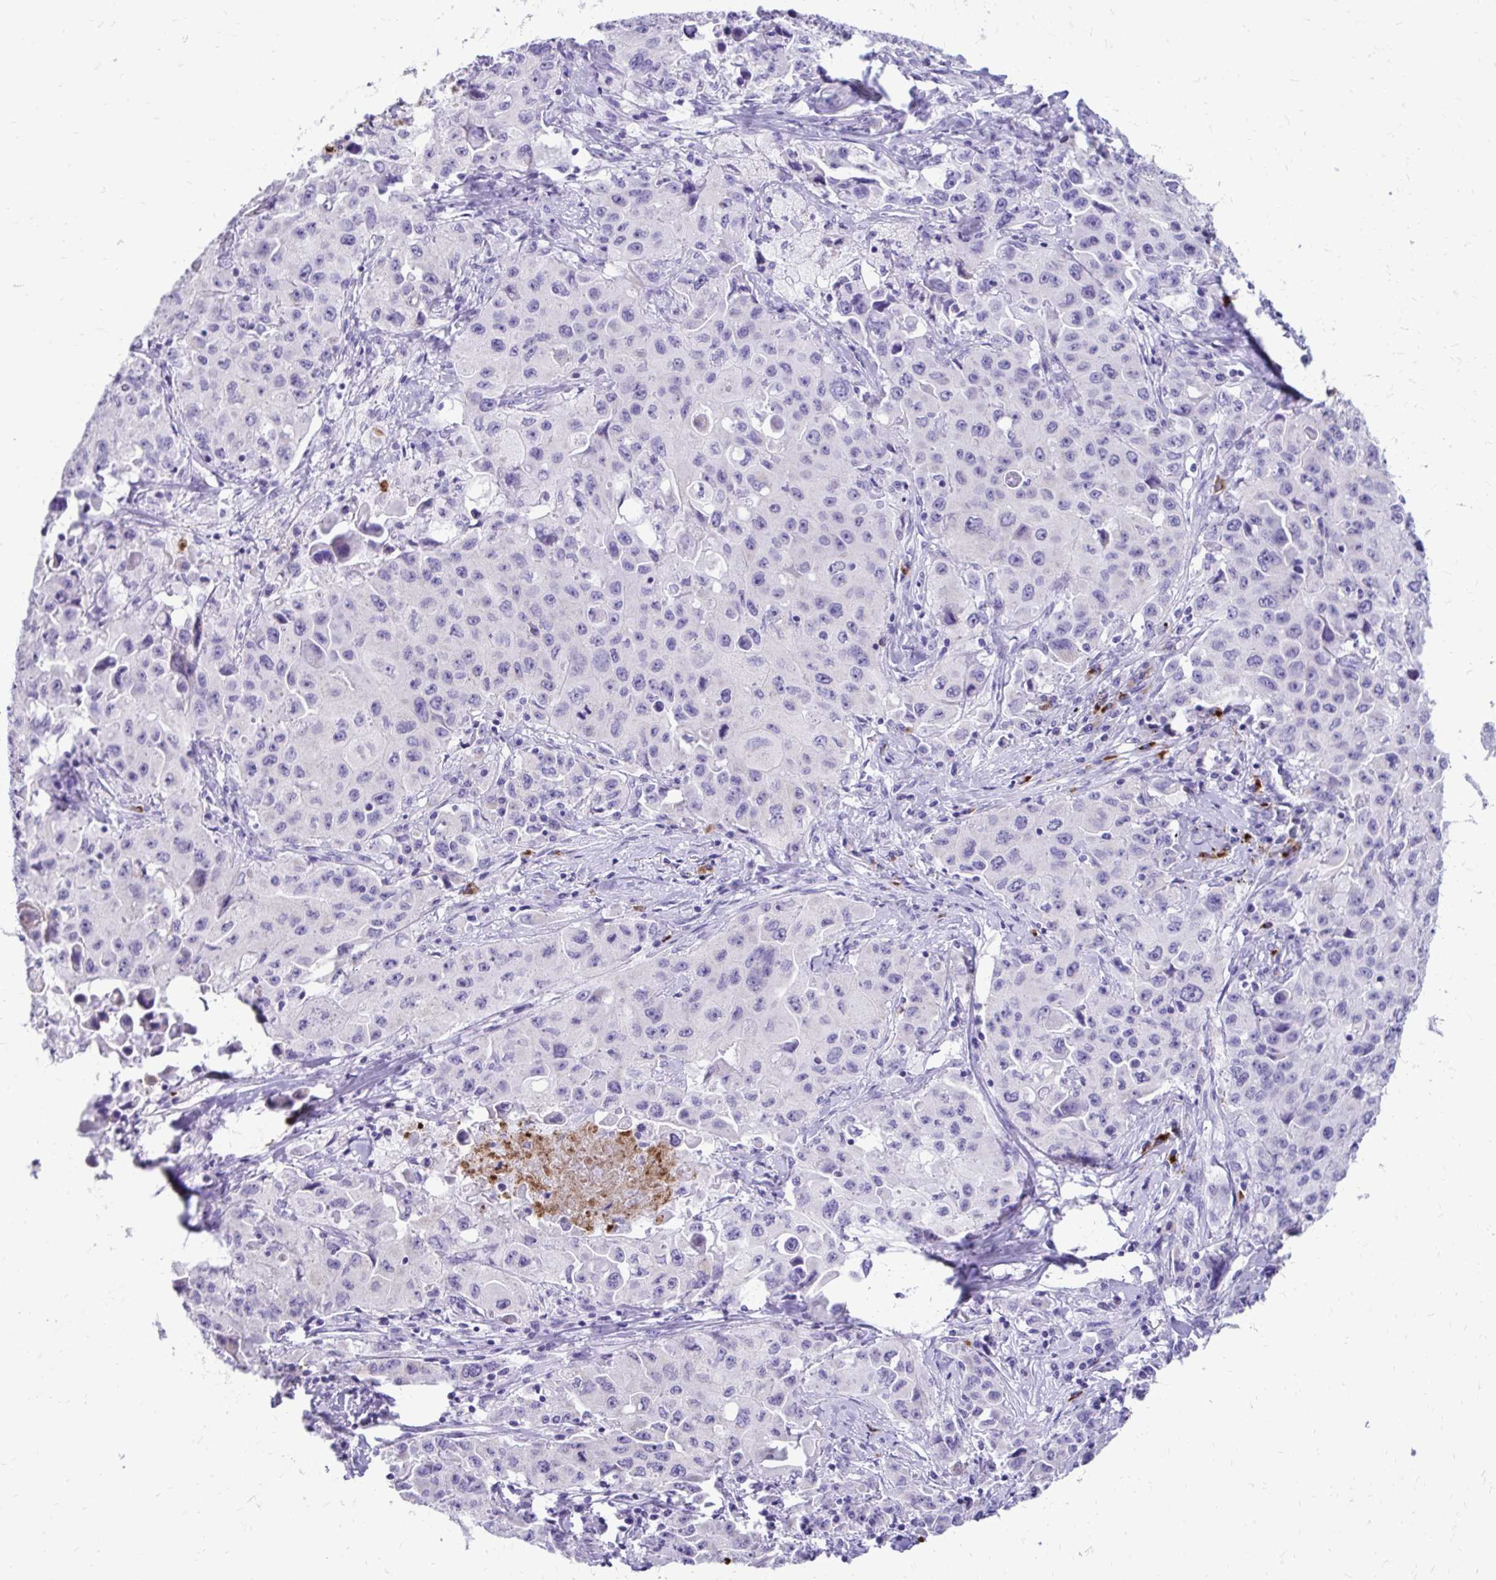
{"staining": {"intensity": "negative", "quantity": "none", "location": "none"}, "tissue": "lung cancer", "cell_type": "Tumor cells", "image_type": "cancer", "snomed": [{"axis": "morphology", "description": "Squamous cell carcinoma, NOS"}, {"axis": "topography", "description": "Lung"}], "caption": "IHC photomicrograph of squamous cell carcinoma (lung) stained for a protein (brown), which reveals no staining in tumor cells. Brightfield microscopy of immunohistochemistry (IHC) stained with DAB (3,3'-diaminobenzidine) (brown) and hematoxylin (blue), captured at high magnification.", "gene": "SATL1", "patient": {"sex": "male", "age": 63}}